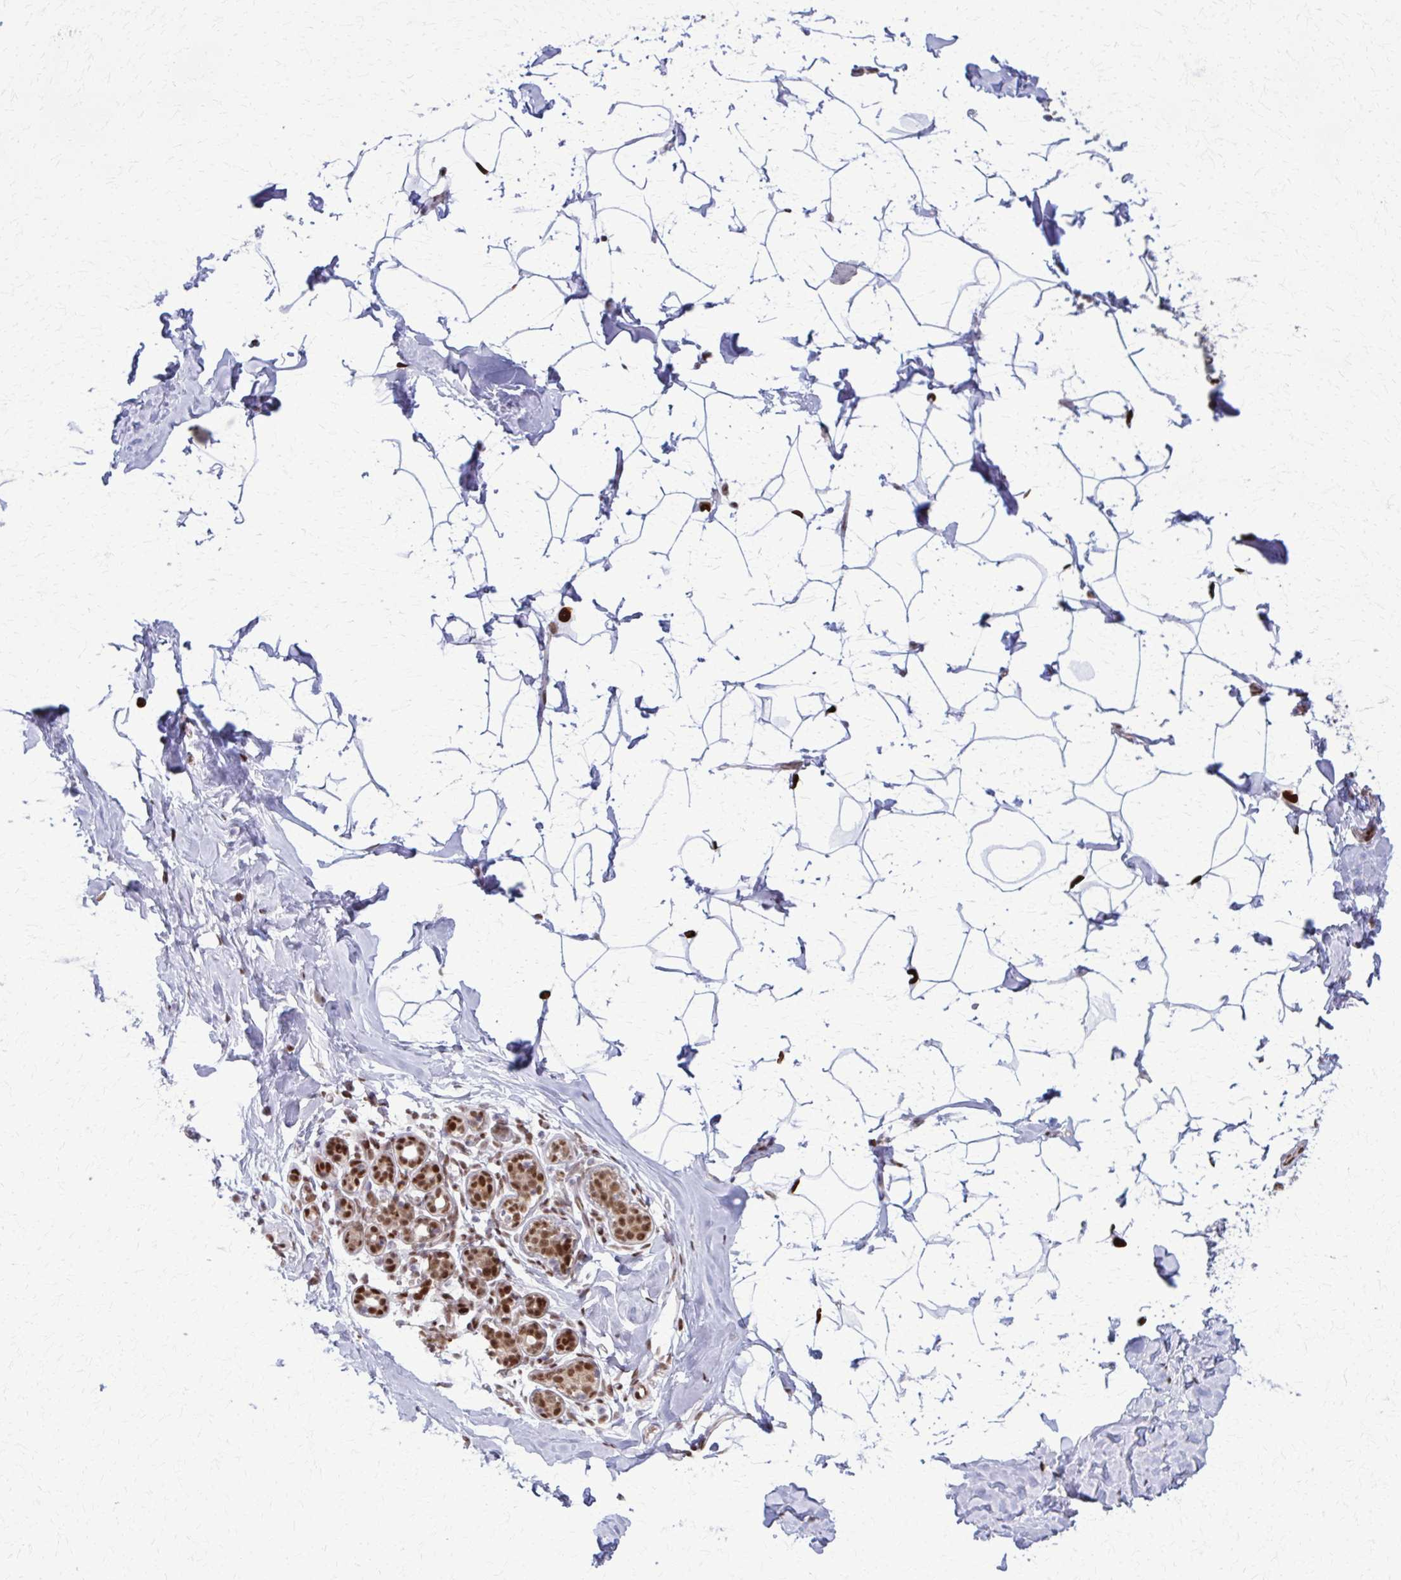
{"staining": {"intensity": "negative", "quantity": "none", "location": "none"}, "tissue": "breast", "cell_type": "Adipocytes", "image_type": "normal", "snomed": [{"axis": "morphology", "description": "Normal tissue, NOS"}, {"axis": "topography", "description": "Breast"}], "caption": "This photomicrograph is of unremarkable breast stained with immunohistochemistry to label a protein in brown with the nuclei are counter-stained blue. There is no staining in adipocytes. (Stains: DAB (3,3'-diaminobenzidine) immunohistochemistry with hematoxylin counter stain, Microscopy: brightfield microscopy at high magnification).", "gene": "ZNF559", "patient": {"sex": "female", "age": 32}}